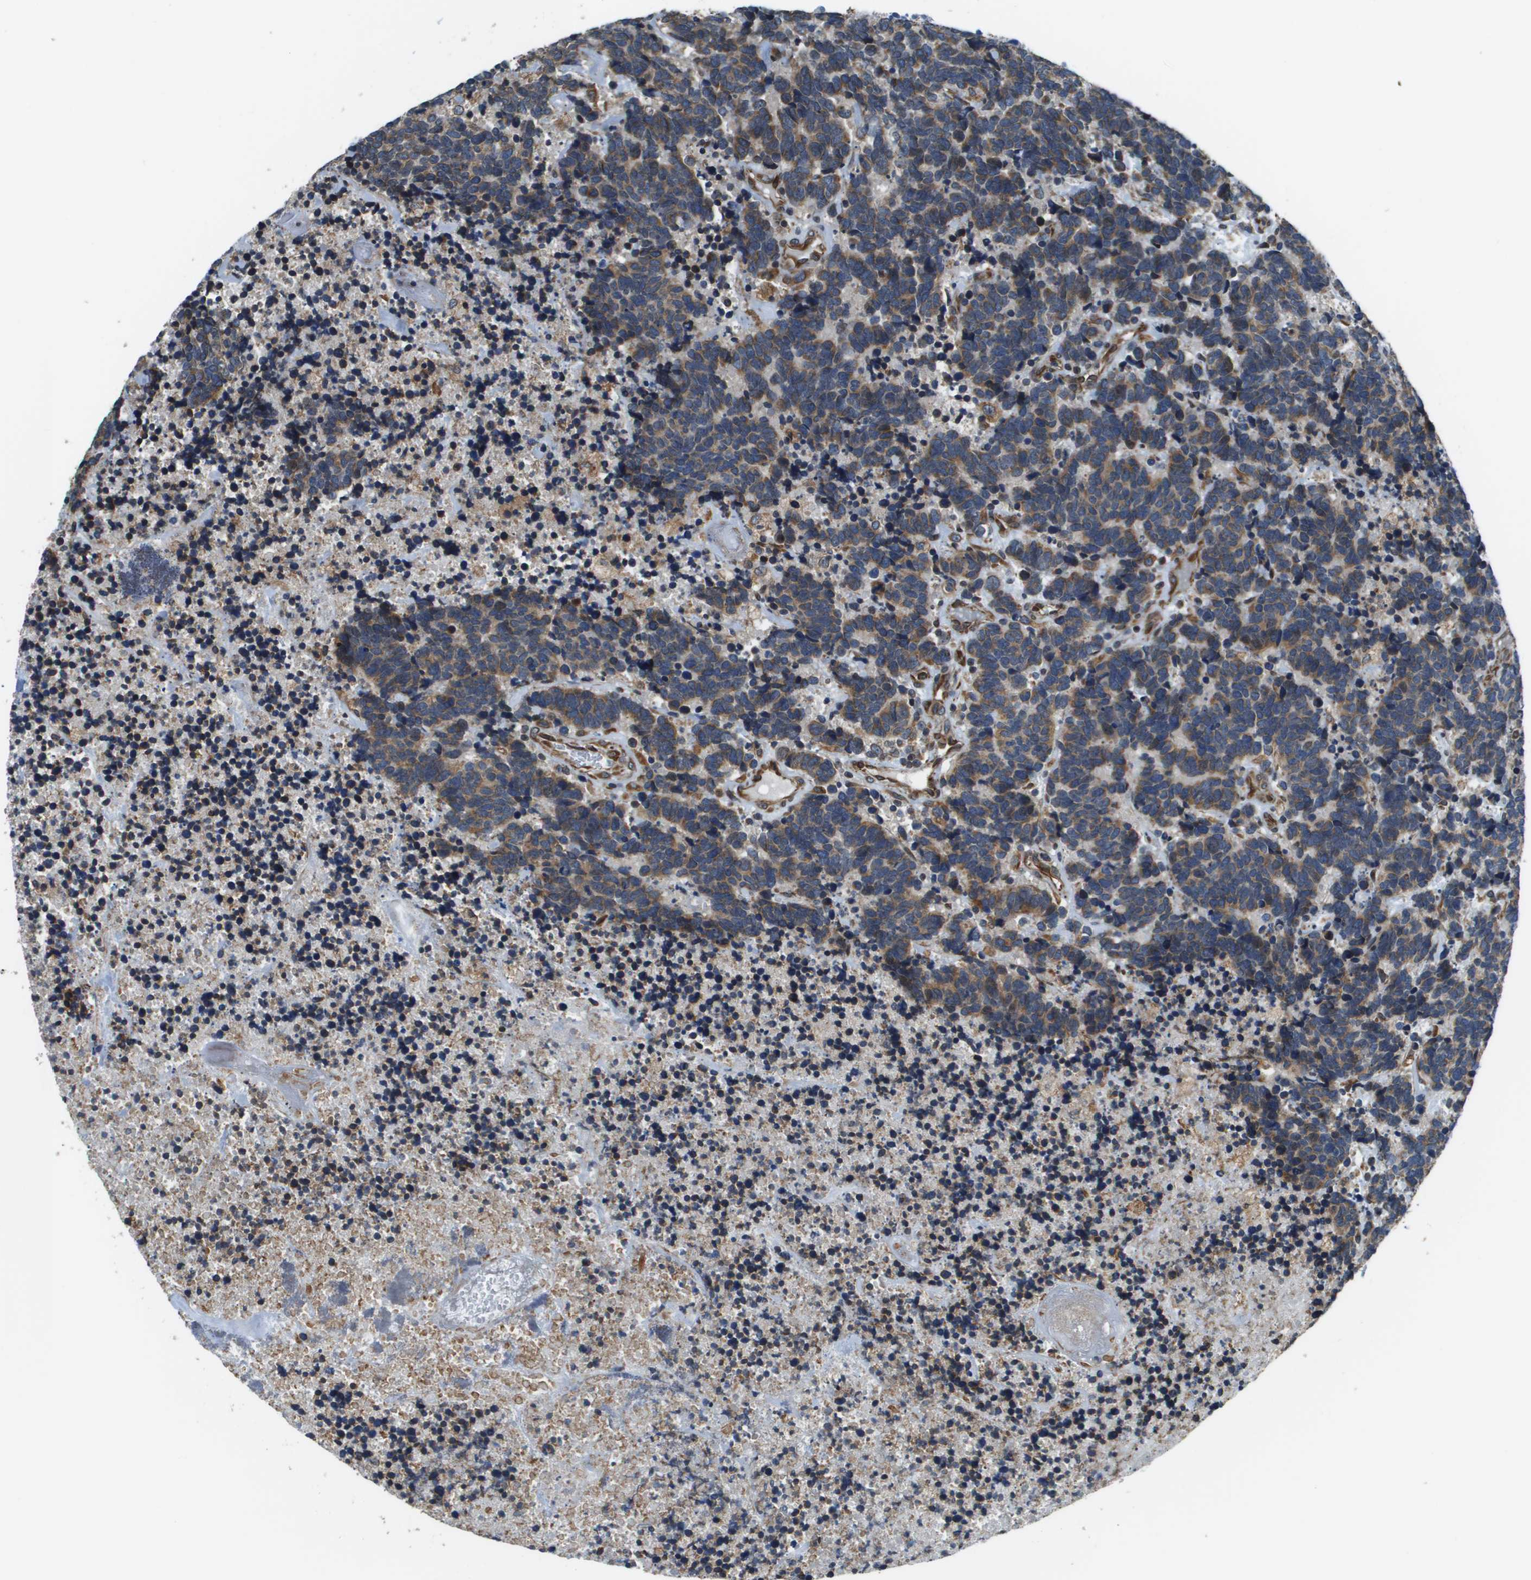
{"staining": {"intensity": "moderate", "quantity": "25%-75%", "location": "cytoplasmic/membranous"}, "tissue": "carcinoid", "cell_type": "Tumor cells", "image_type": "cancer", "snomed": [{"axis": "morphology", "description": "Carcinoma, NOS"}, {"axis": "morphology", "description": "Carcinoid, malignant, NOS"}, {"axis": "topography", "description": "Urinary bladder"}], "caption": "Human carcinoid stained with a protein marker shows moderate staining in tumor cells.", "gene": "SEC62", "patient": {"sex": "male", "age": 57}}